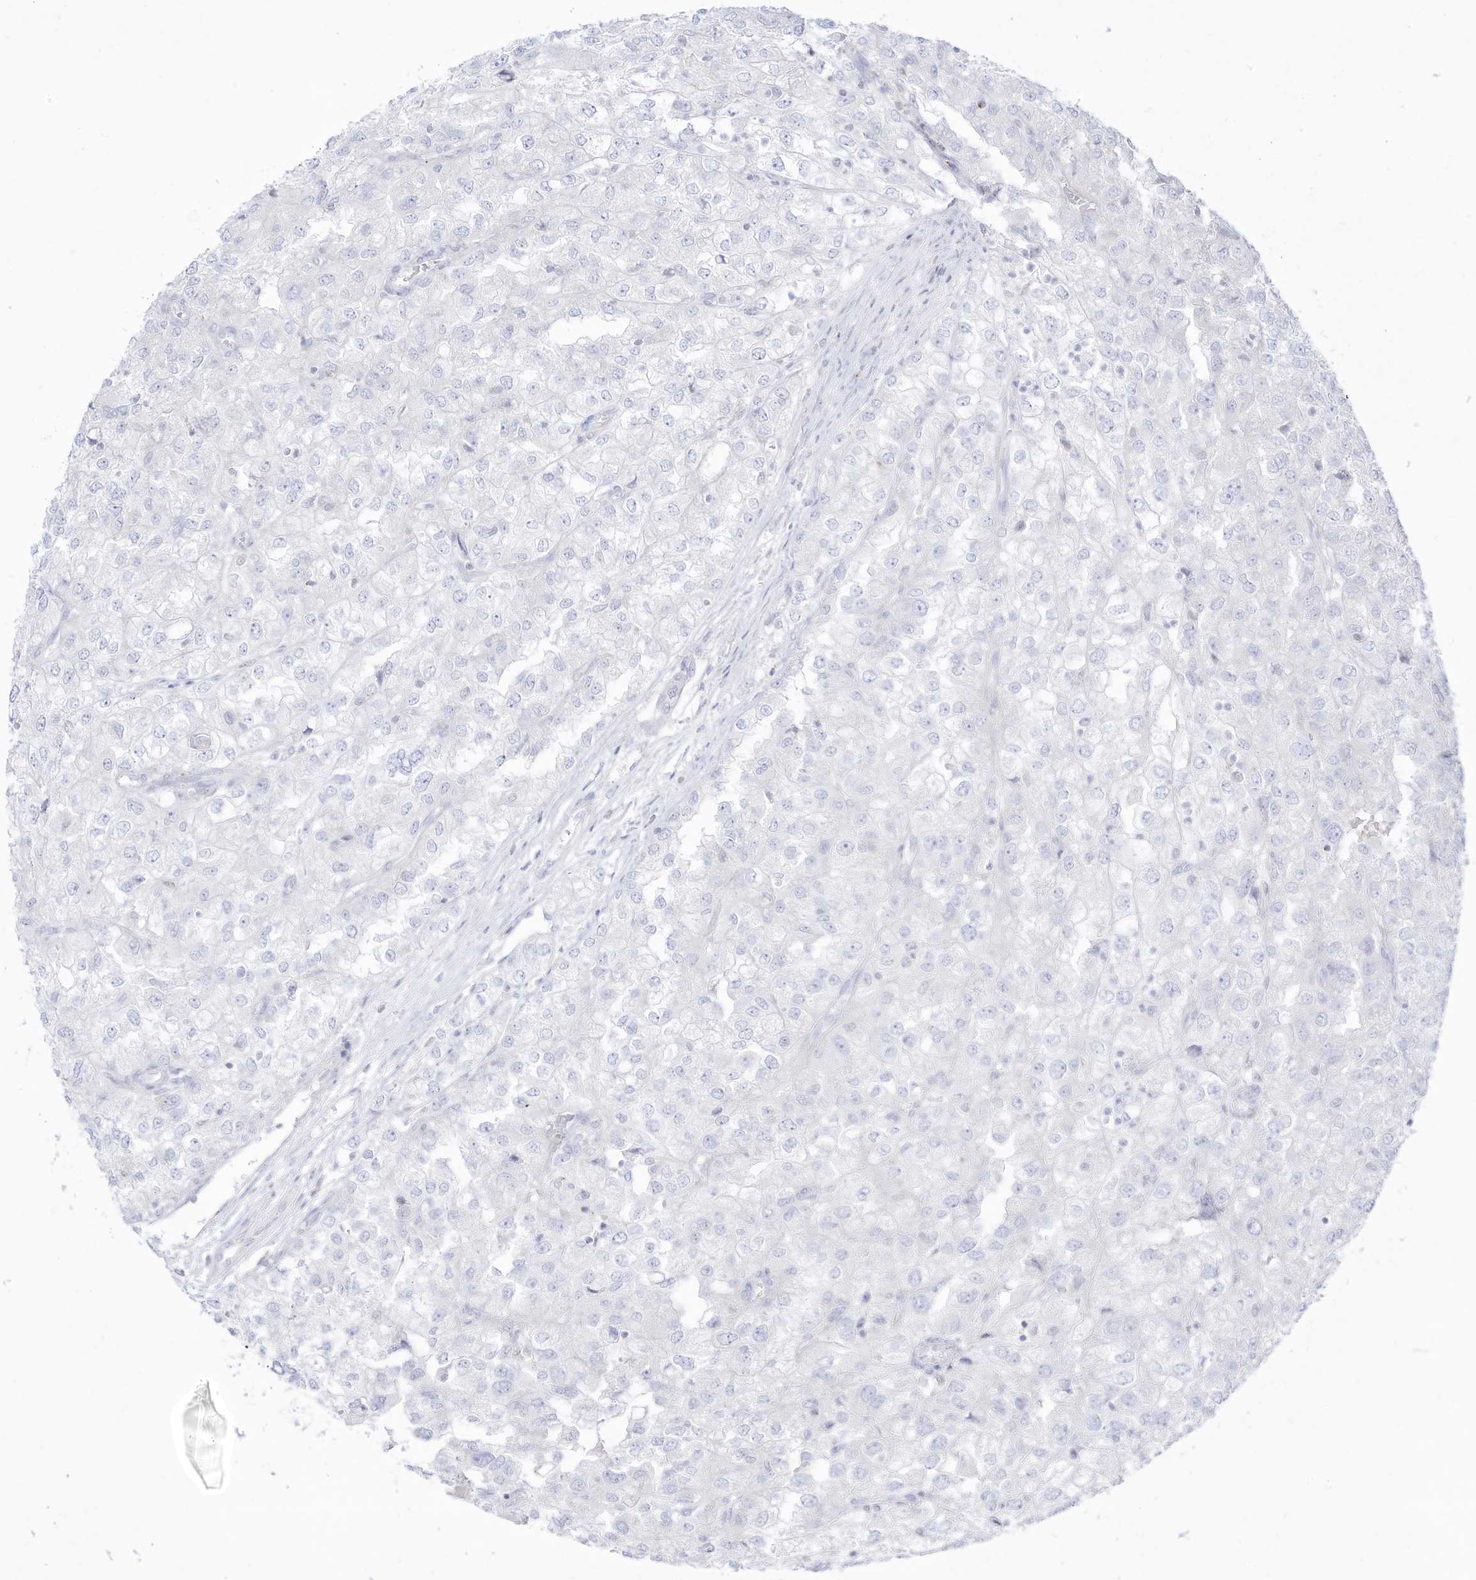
{"staining": {"intensity": "negative", "quantity": "none", "location": "none"}, "tissue": "renal cancer", "cell_type": "Tumor cells", "image_type": "cancer", "snomed": [{"axis": "morphology", "description": "Adenocarcinoma, NOS"}, {"axis": "topography", "description": "Kidney"}], "caption": "High power microscopy micrograph of an IHC histopathology image of adenocarcinoma (renal), revealing no significant positivity in tumor cells.", "gene": "DMKN", "patient": {"sex": "female", "age": 54}}